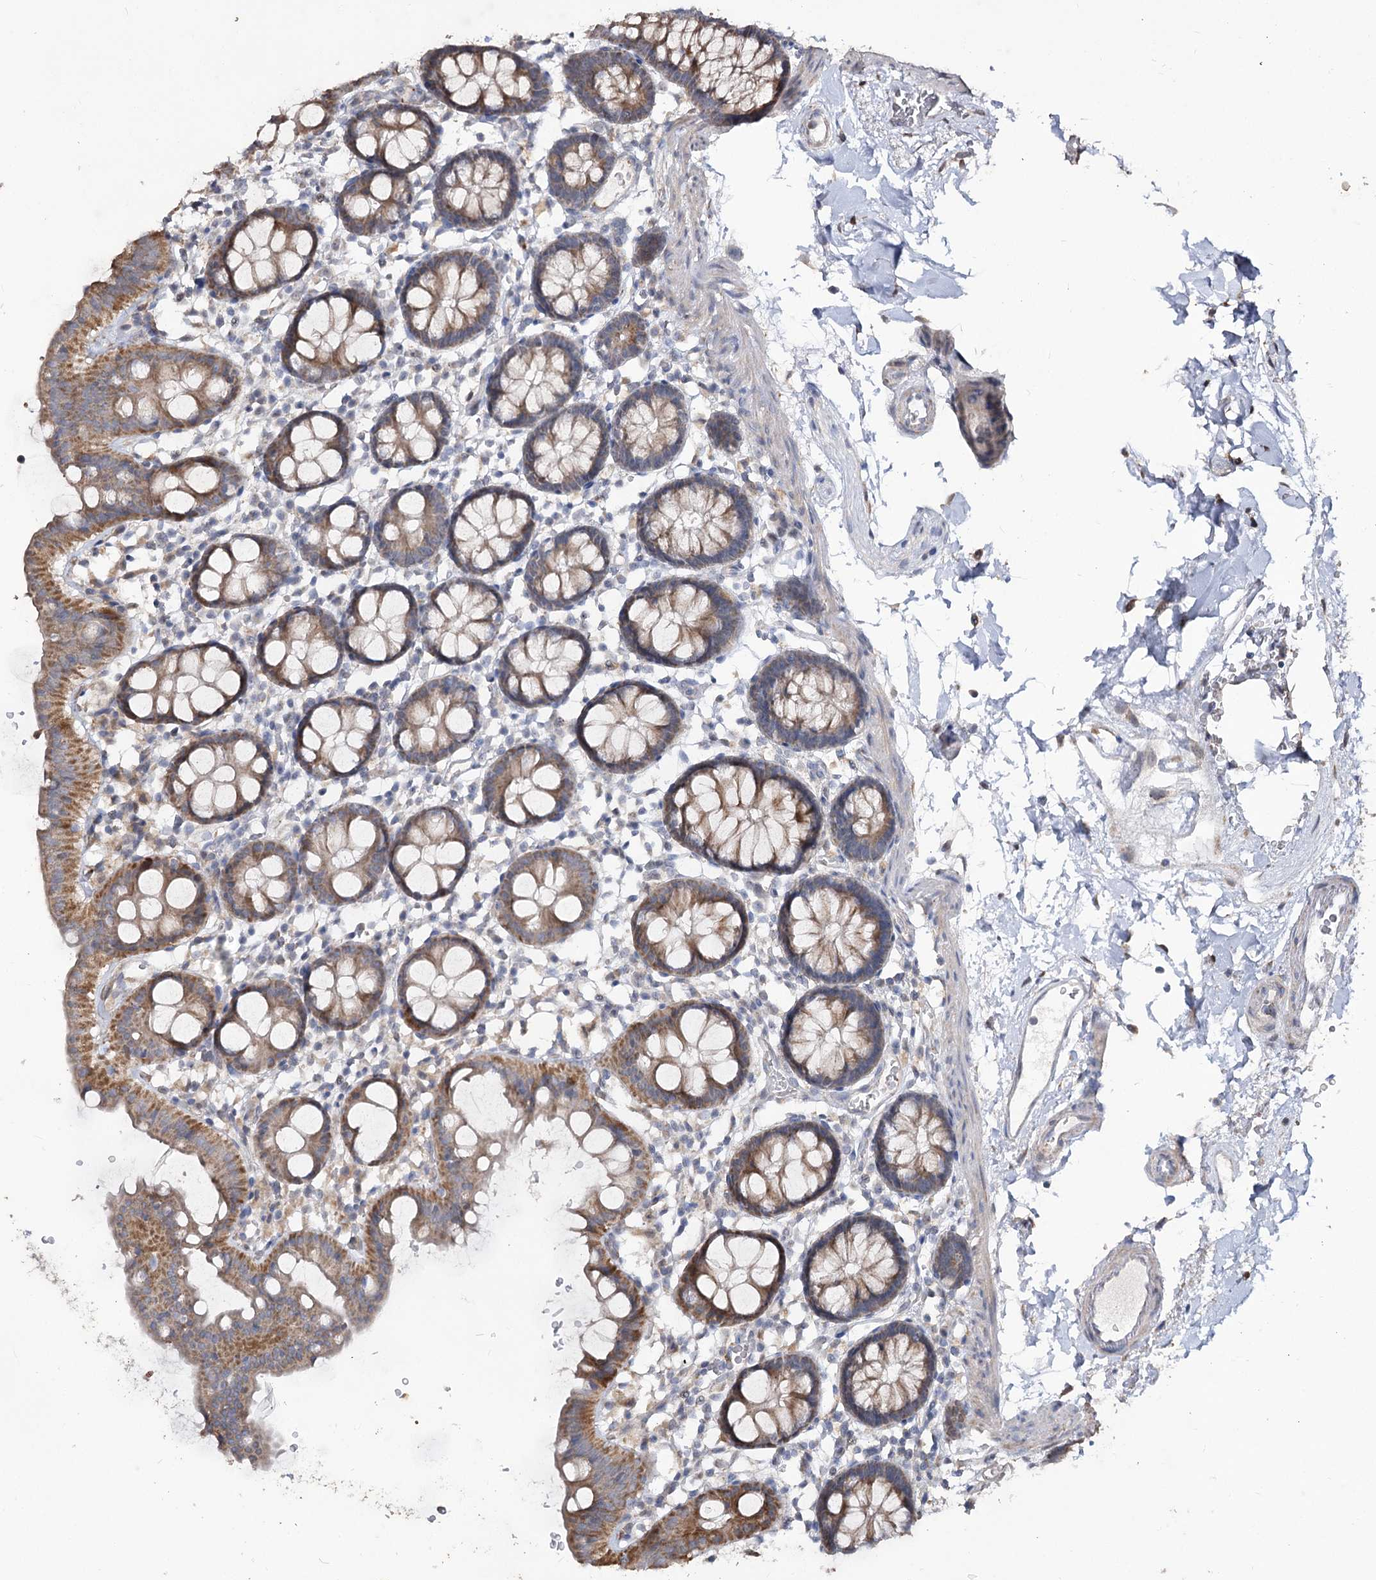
{"staining": {"intensity": "negative", "quantity": "none", "location": "none"}, "tissue": "colon", "cell_type": "Endothelial cells", "image_type": "normal", "snomed": [{"axis": "morphology", "description": "Normal tissue, NOS"}, {"axis": "topography", "description": "Colon"}], "caption": "Immunohistochemistry image of unremarkable colon: human colon stained with DAB (3,3'-diaminobenzidine) shows no significant protein expression in endothelial cells.", "gene": "RUFY4", "patient": {"sex": "male", "age": 75}}